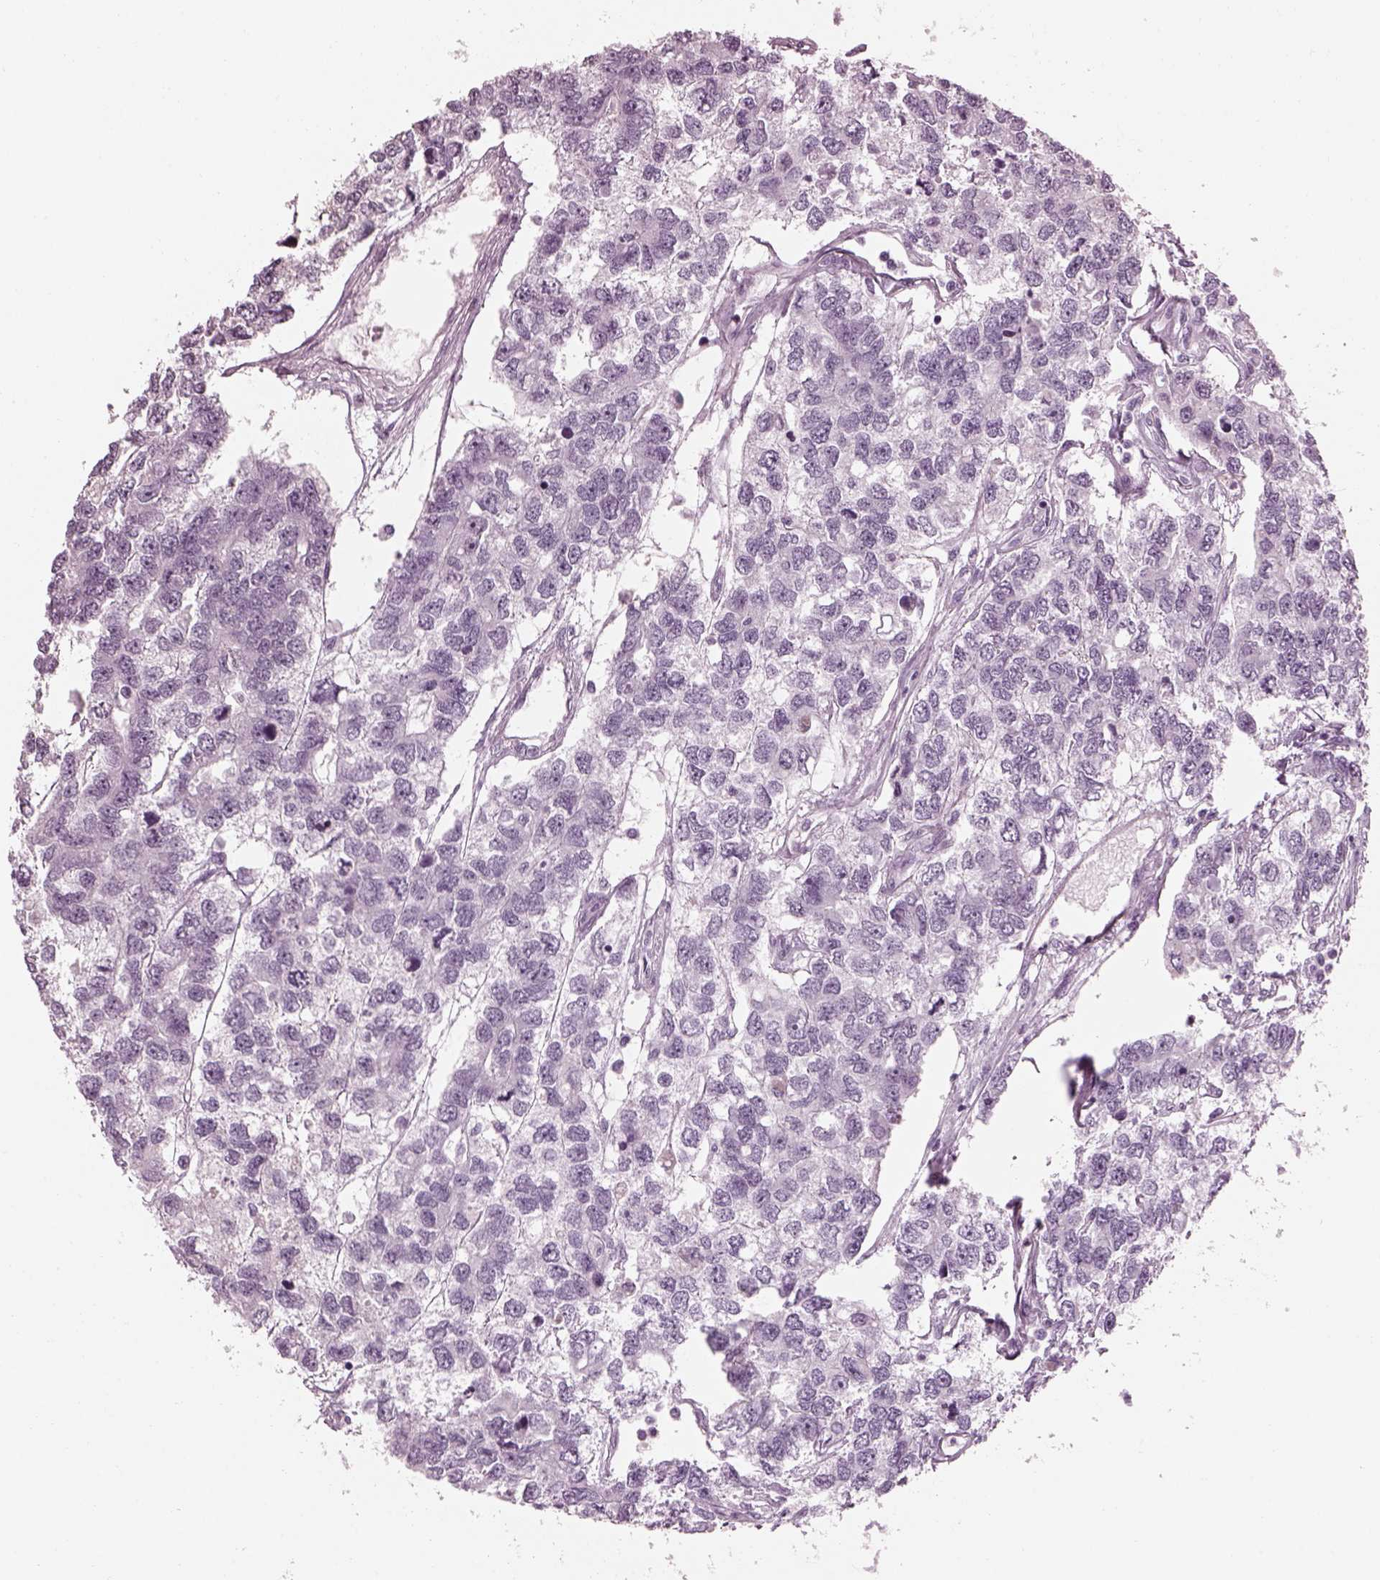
{"staining": {"intensity": "negative", "quantity": "none", "location": "none"}, "tissue": "testis cancer", "cell_type": "Tumor cells", "image_type": "cancer", "snomed": [{"axis": "morphology", "description": "Seminoma, NOS"}, {"axis": "topography", "description": "Testis"}], "caption": "A photomicrograph of testis cancer (seminoma) stained for a protein shows no brown staining in tumor cells.", "gene": "ADGRG2", "patient": {"sex": "male", "age": 52}}